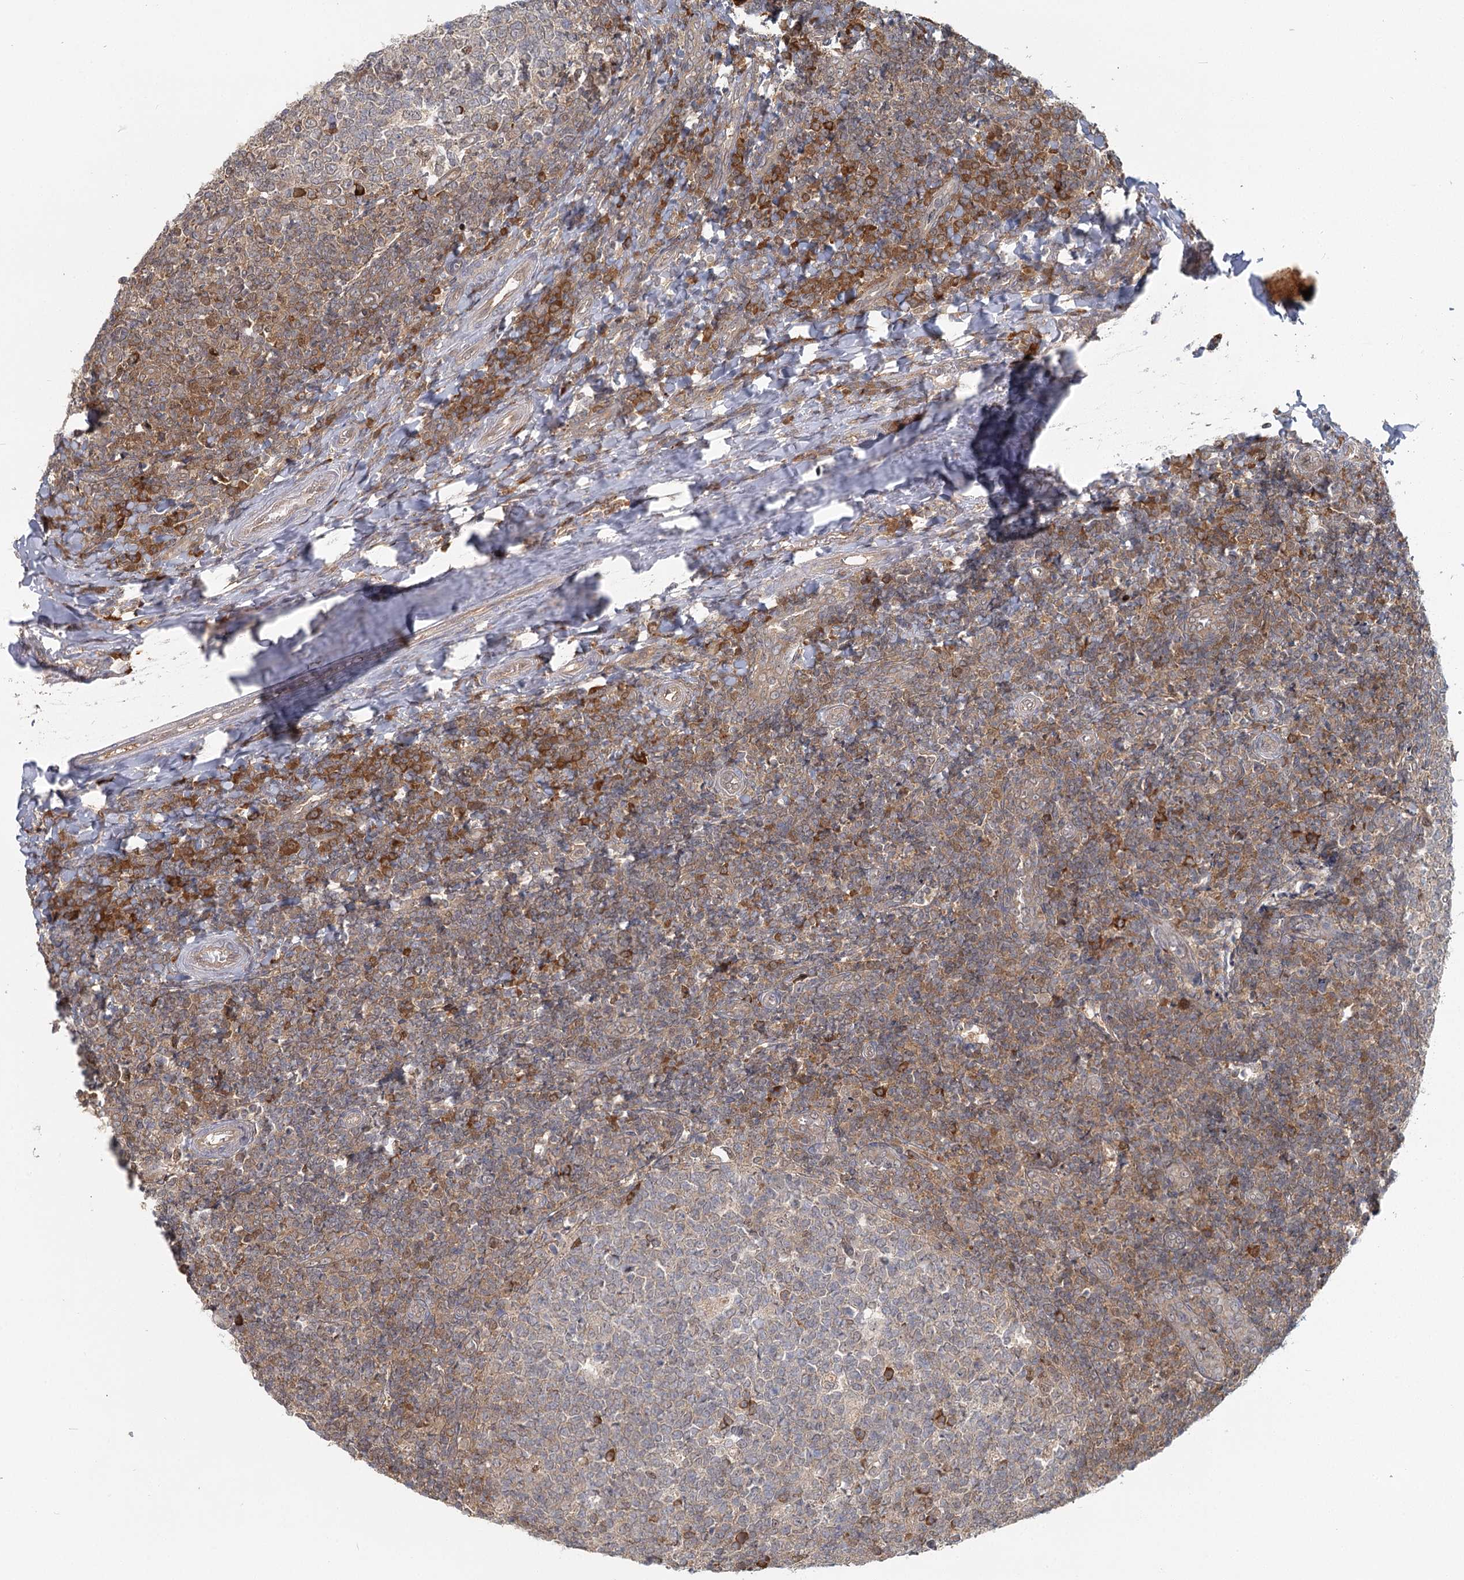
{"staining": {"intensity": "moderate", "quantity": "<25%", "location": "cytoplasmic/membranous"}, "tissue": "tonsil", "cell_type": "Germinal center cells", "image_type": "normal", "snomed": [{"axis": "morphology", "description": "Normal tissue, NOS"}, {"axis": "topography", "description": "Tonsil"}], "caption": "Moderate cytoplasmic/membranous staining for a protein is present in about <25% of germinal center cells of normal tonsil using IHC.", "gene": "THNSL1", "patient": {"sex": "female", "age": 19}}